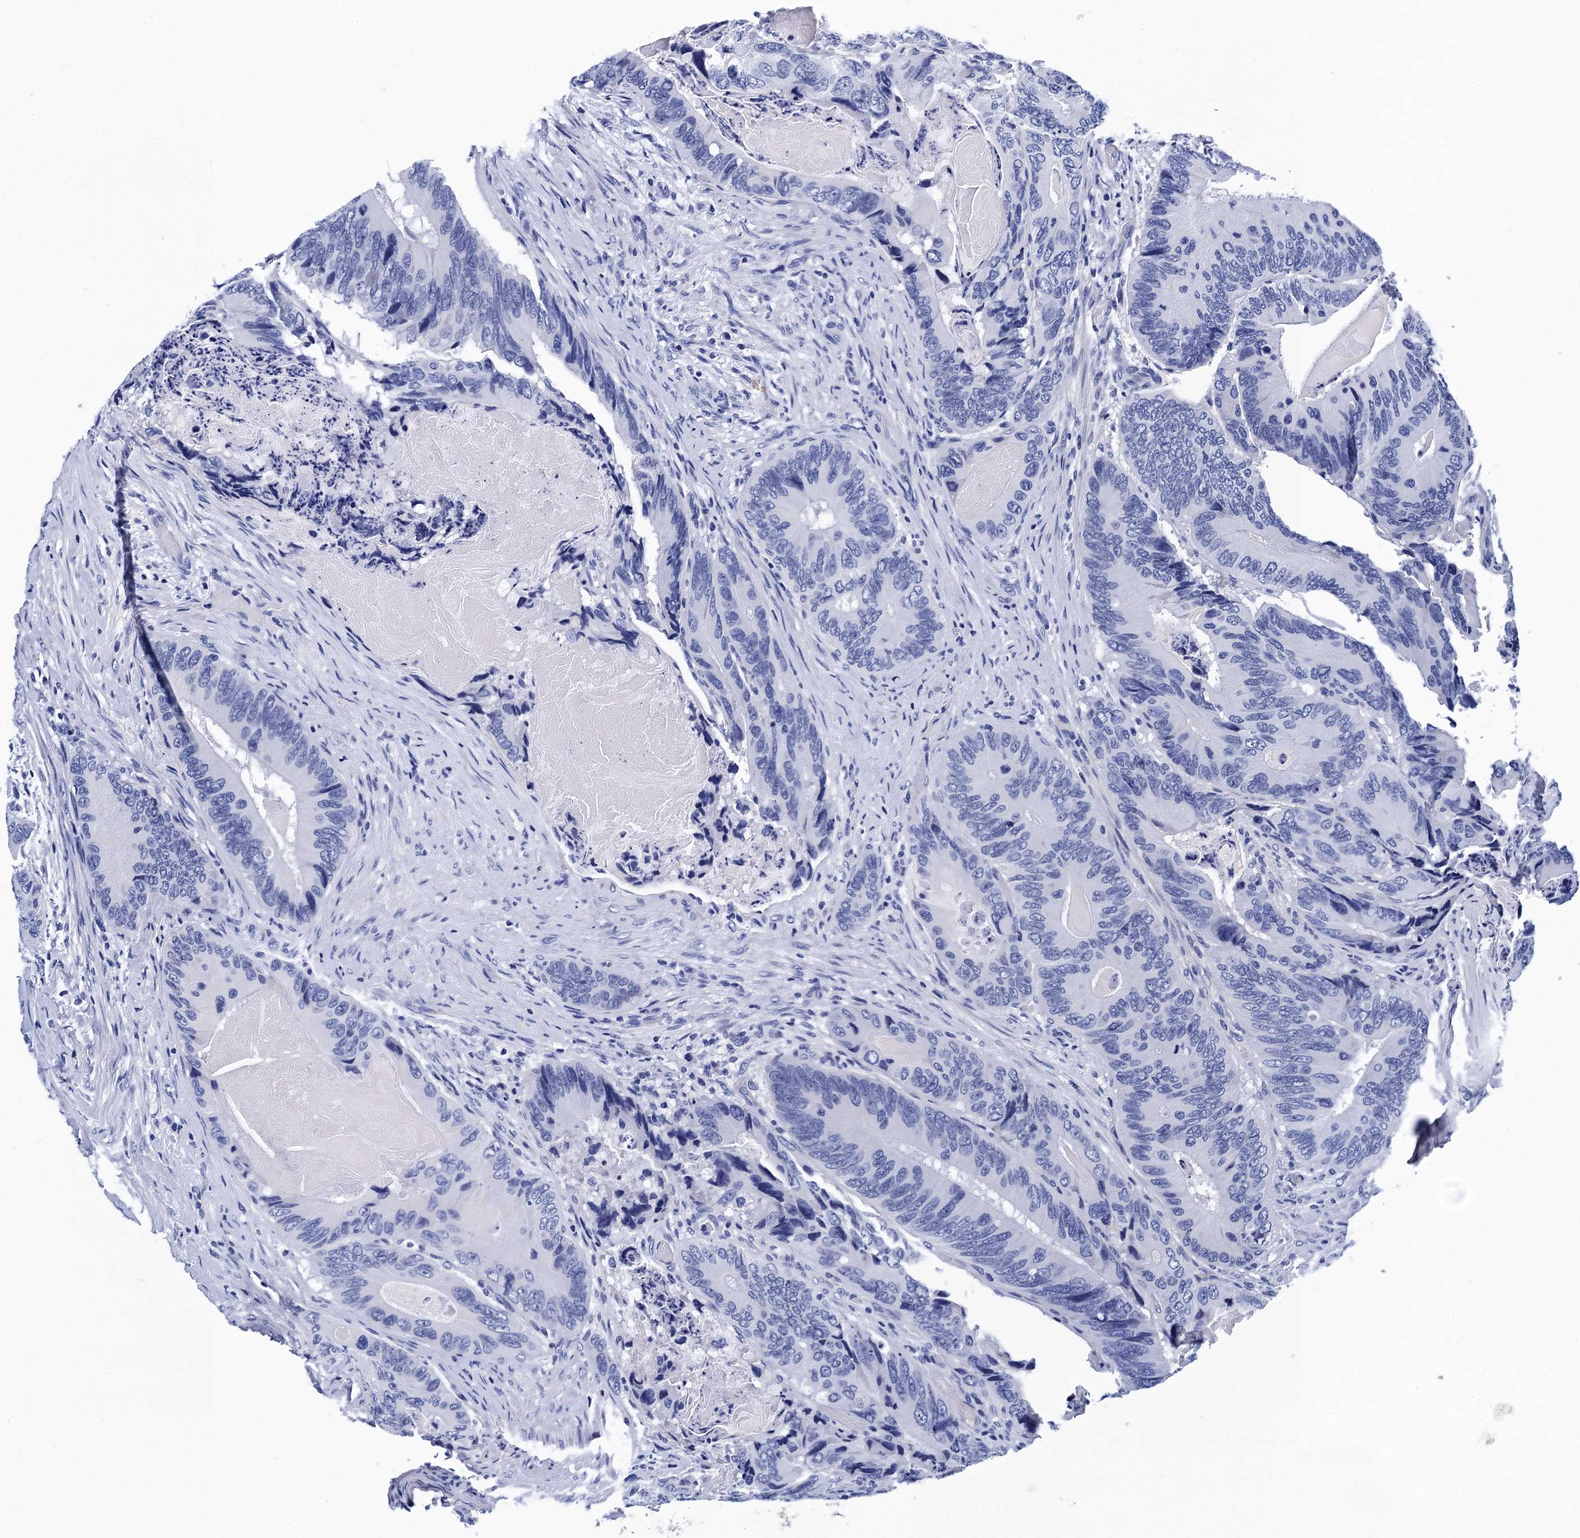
{"staining": {"intensity": "negative", "quantity": "none", "location": "none"}, "tissue": "colorectal cancer", "cell_type": "Tumor cells", "image_type": "cancer", "snomed": [{"axis": "morphology", "description": "Adenocarcinoma, NOS"}, {"axis": "topography", "description": "Colon"}], "caption": "Image shows no protein positivity in tumor cells of adenocarcinoma (colorectal) tissue.", "gene": "MYBPC3", "patient": {"sex": "male", "age": 84}}